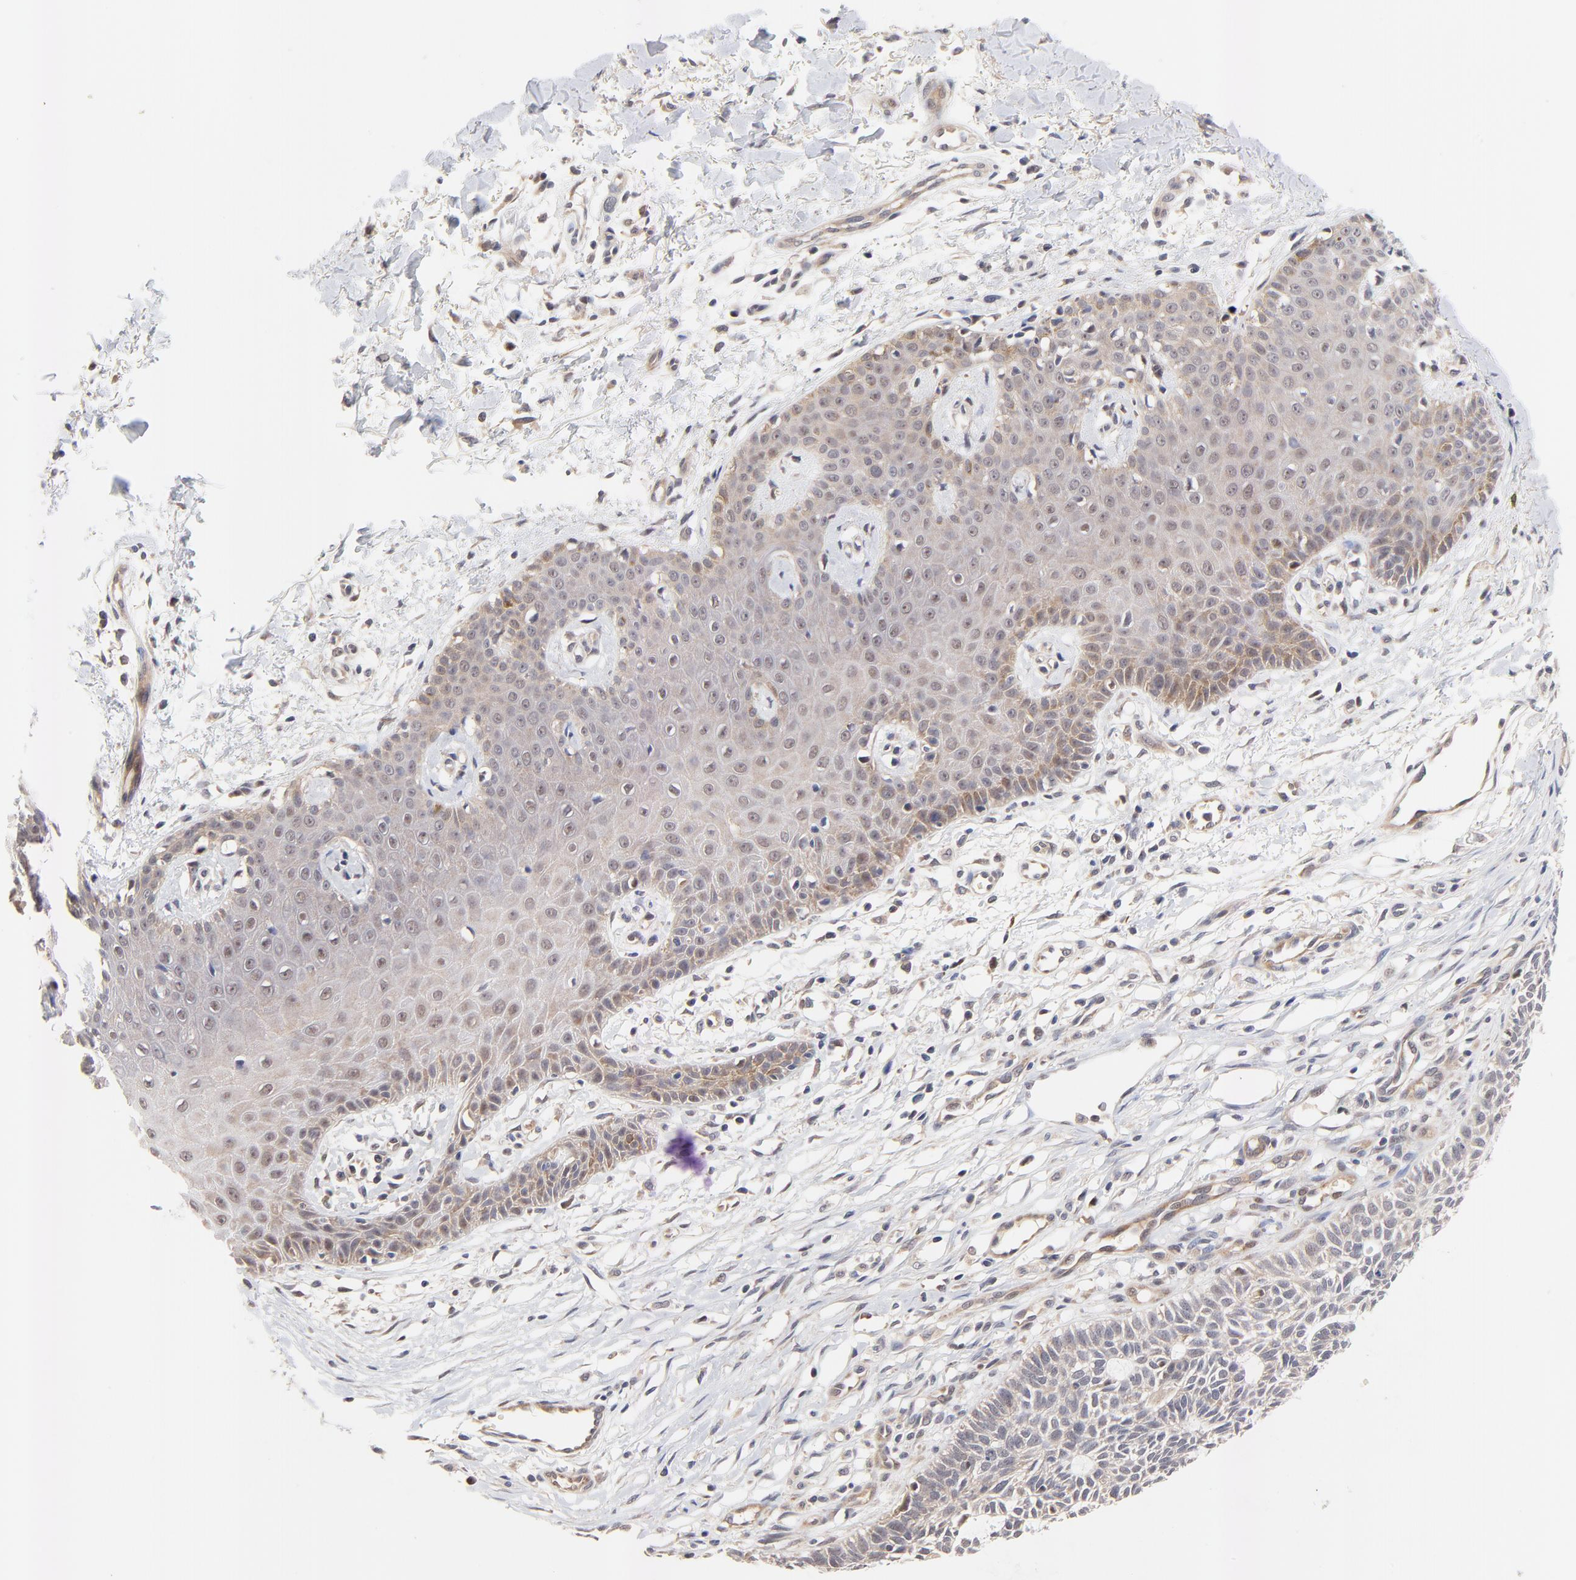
{"staining": {"intensity": "moderate", "quantity": "25%-75%", "location": "cytoplasmic/membranous,nuclear"}, "tissue": "skin cancer", "cell_type": "Tumor cells", "image_type": "cancer", "snomed": [{"axis": "morphology", "description": "Basal cell carcinoma"}, {"axis": "topography", "description": "Skin"}], "caption": "Tumor cells show medium levels of moderate cytoplasmic/membranous and nuclear staining in about 25%-75% of cells in human basal cell carcinoma (skin).", "gene": "TXNL1", "patient": {"sex": "male", "age": 67}}